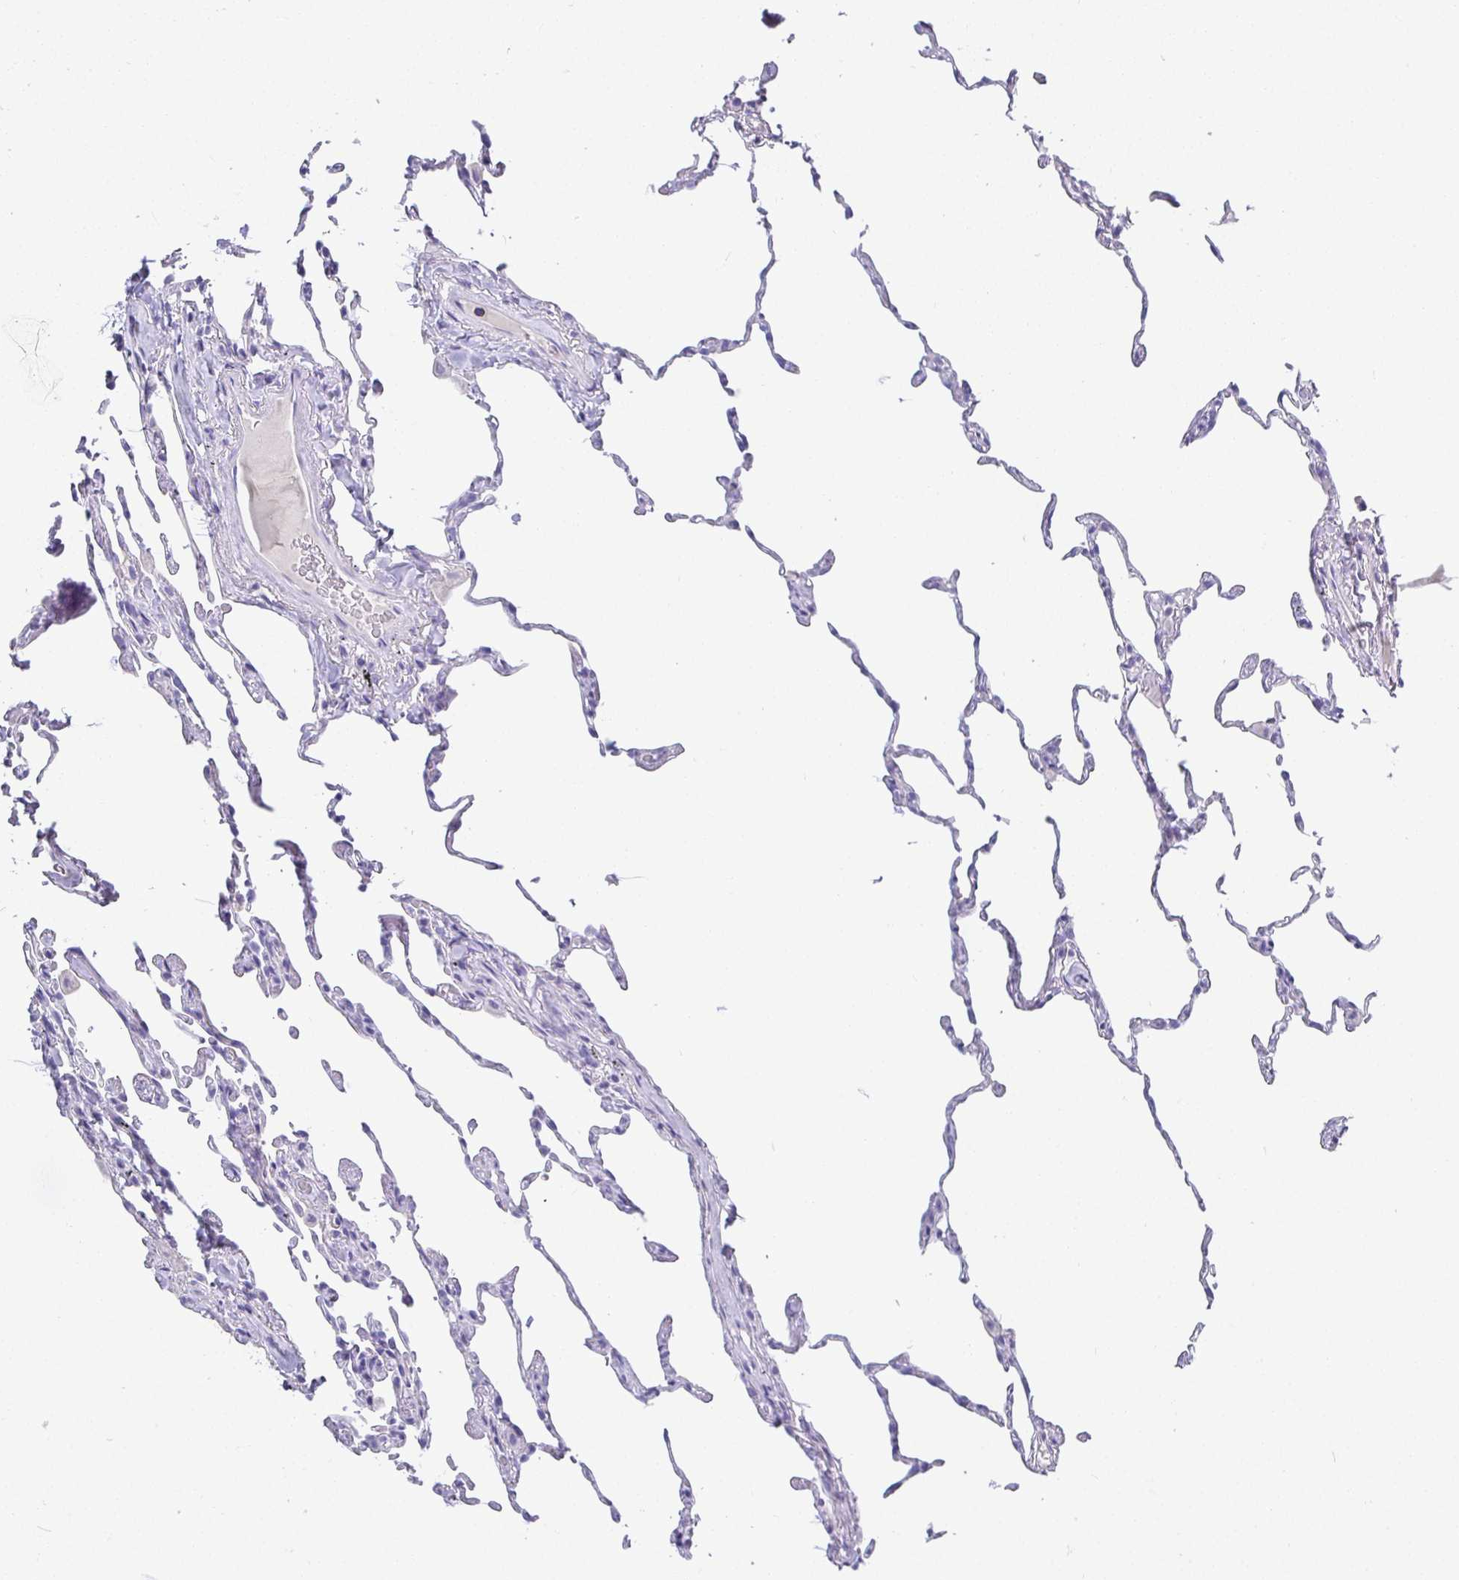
{"staining": {"intensity": "negative", "quantity": "none", "location": "none"}, "tissue": "lung", "cell_type": "Alveolar cells", "image_type": "normal", "snomed": [{"axis": "morphology", "description": "Normal tissue, NOS"}, {"axis": "topography", "description": "Lung"}], "caption": "High power microscopy image of an immunohistochemistry (IHC) photomicrograph of unremarkable lung, revealing no significant staining in alveolar cells.", "gene": "TMEM241", "patient": {"sex": "female", "age": 57}}